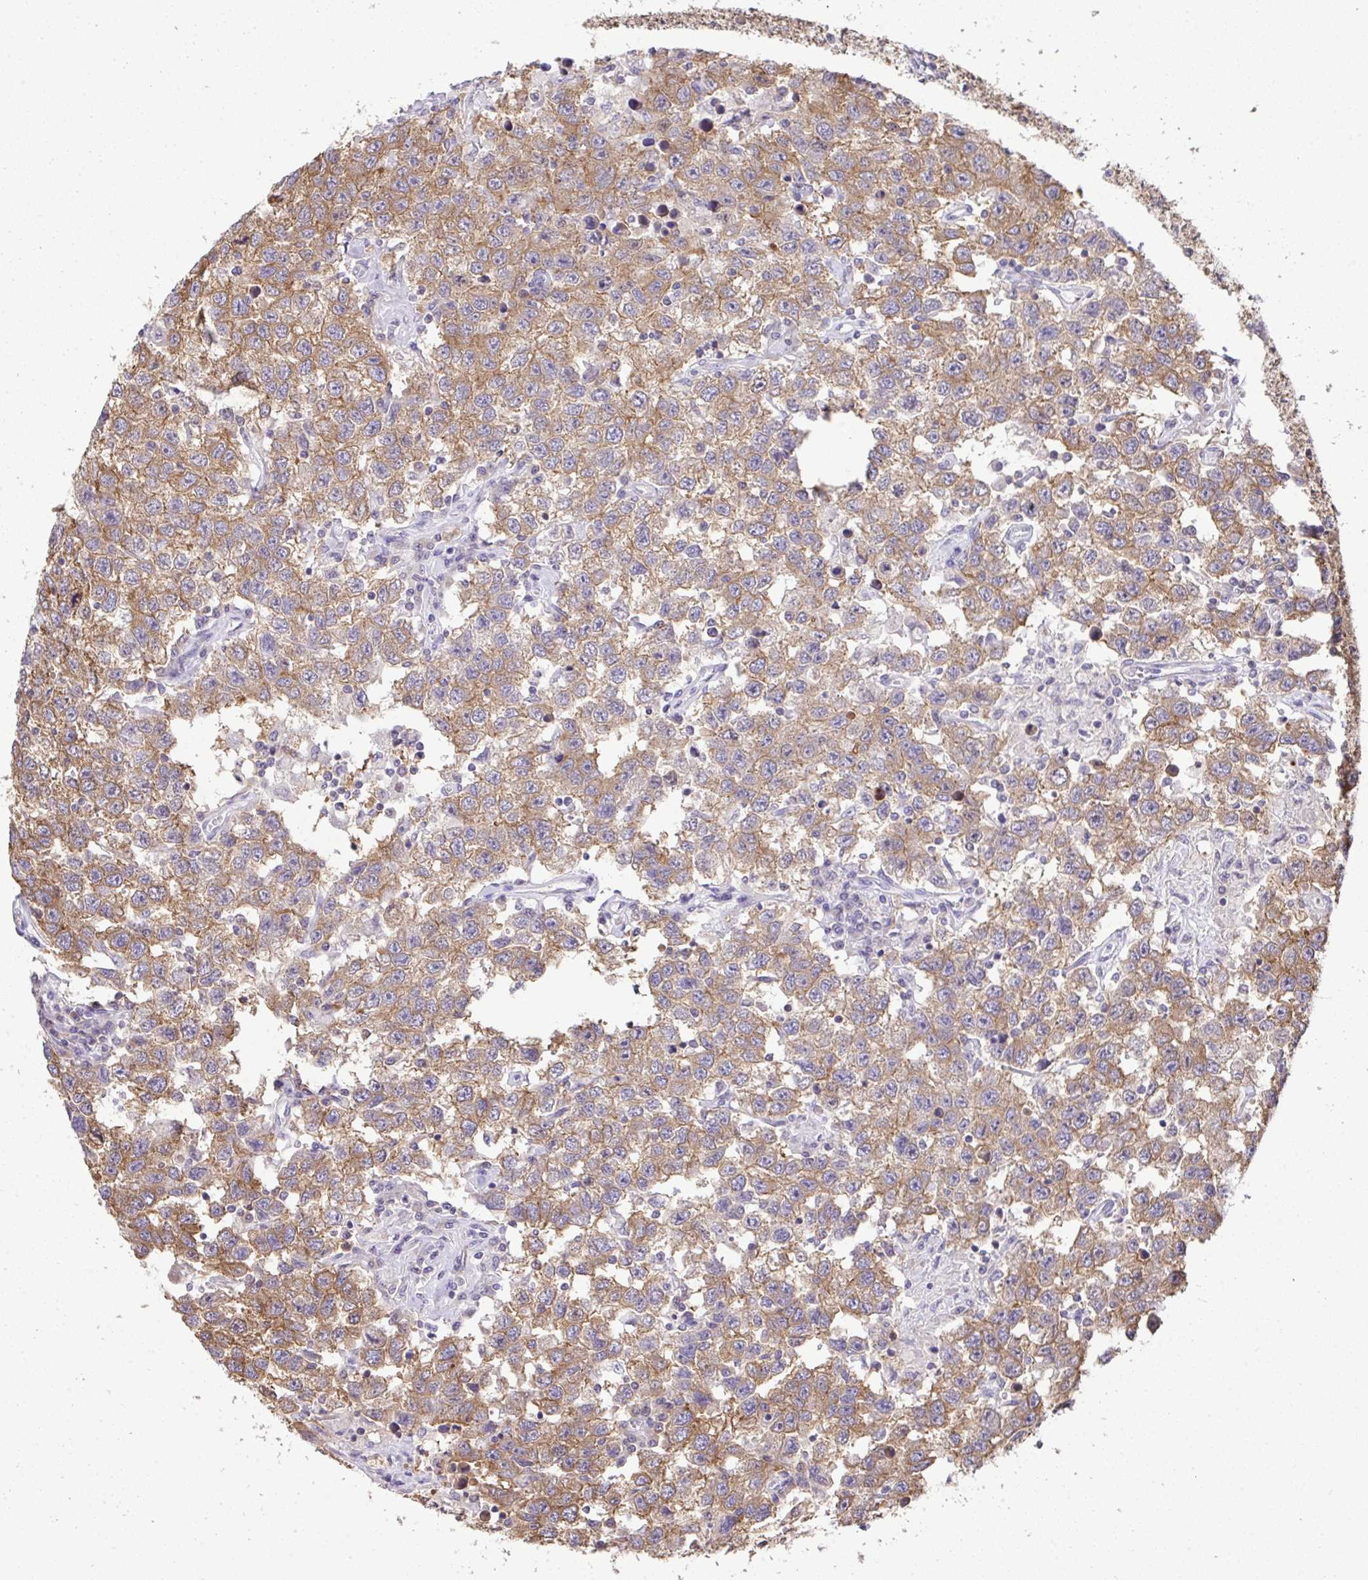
{"staining": {"intensity": "moderate", "quantity": ">75%", "location": "cytoplasmic/membranous"}, "tissue": "testis cancer", "cell_type": "Tumor cells", "image_type": "cancer", "snomed": [{"axis": "morphology", "description": "Seminoma, NOS"}, {"axis": "topography", "description": "Testis"}], "caption": "Testis seminoma was stained to show a protein in brown. There is medium levels of moderate cytoplasmic/membranous expression in about >75% of tumor cells.", "gene": "C12orf57", "patient": {"sex": "male", "age": 41}}